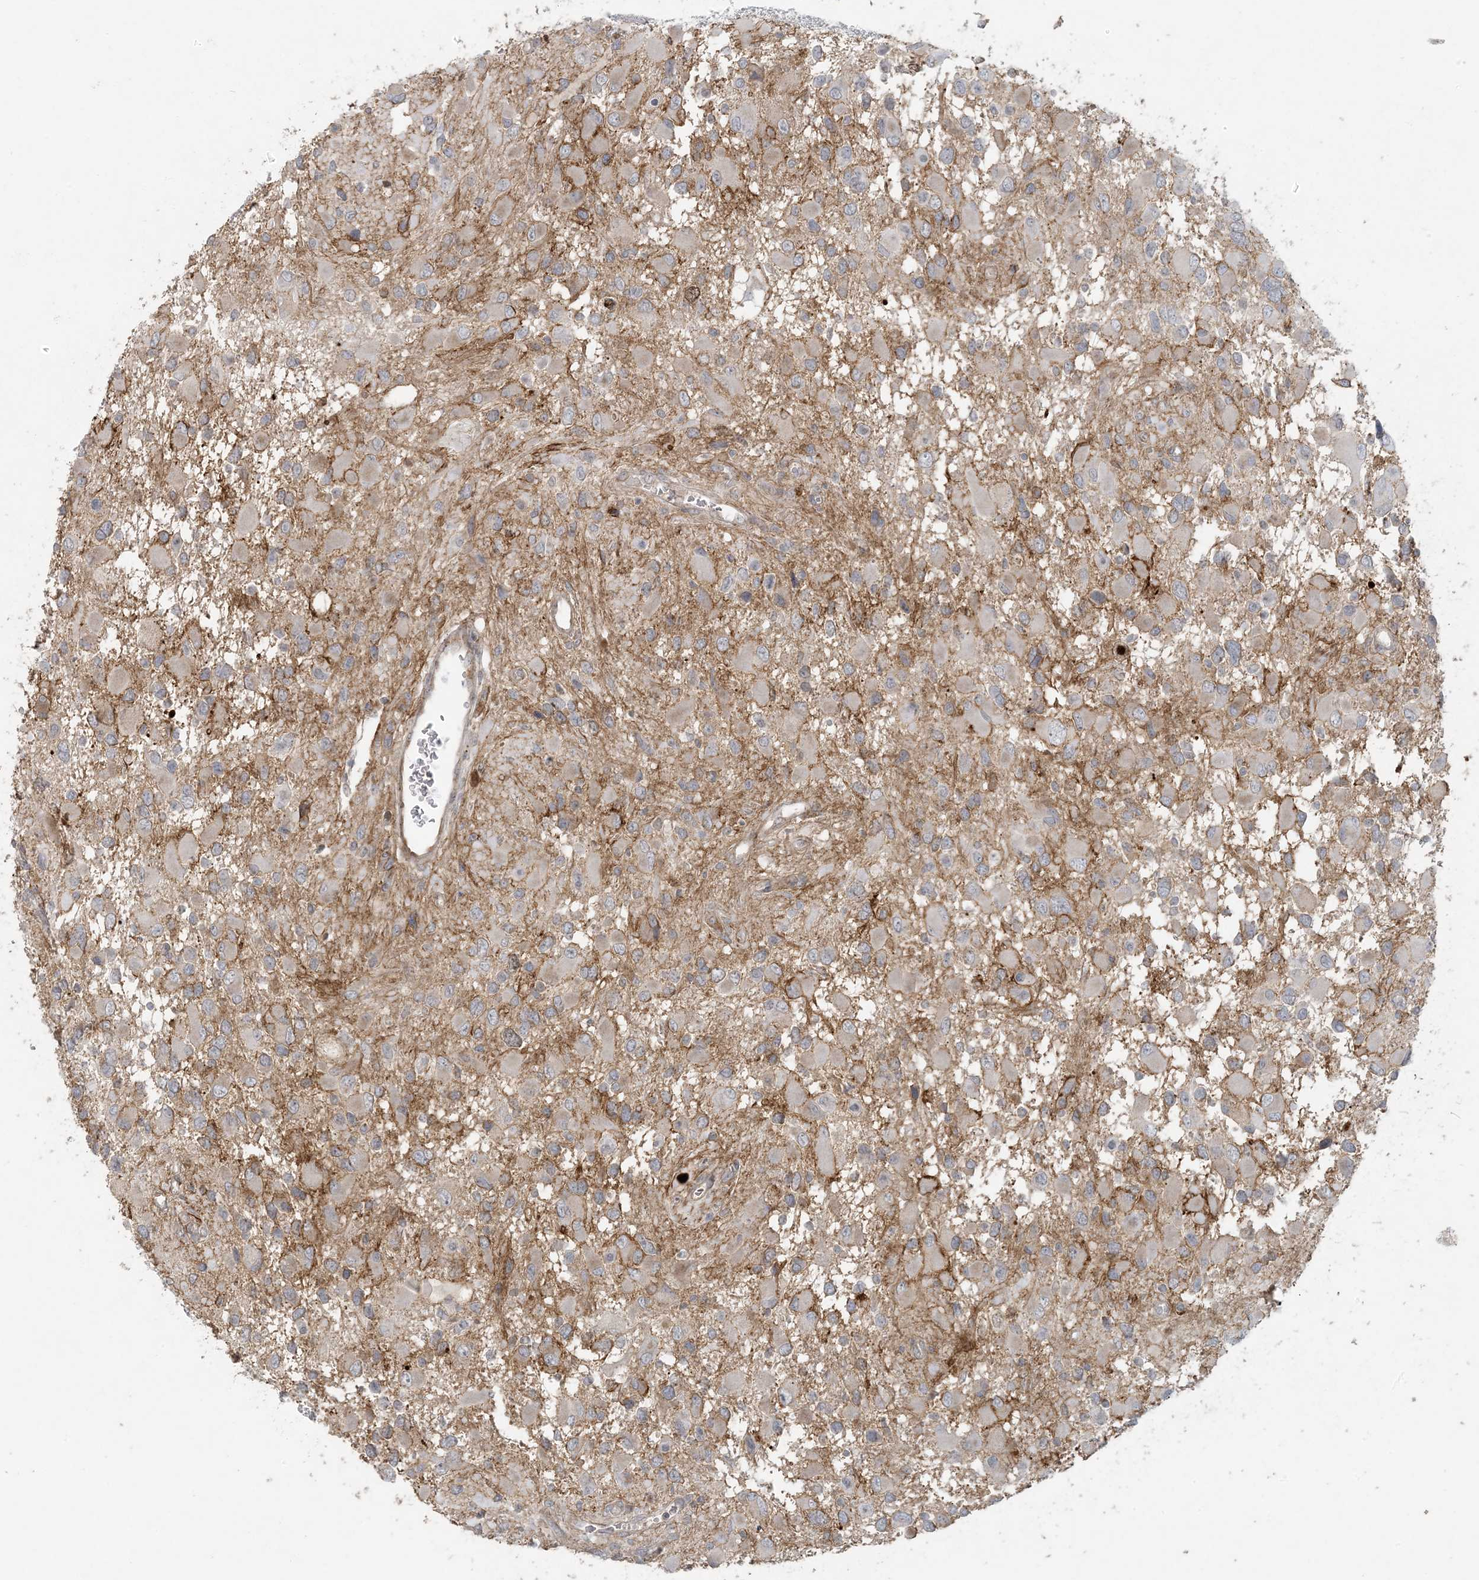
{"staining": {"intensity": "moderate", "quantity": "<25%", "location": "cytoplasmic/membranous"}, "tissue": "glioma", "cell_type": "Tumor cells", "image_type": "cancer", "snomed": [{"axis": "morphology", "description": "Glioma, malignant, High grade"}, {"axis": "topography", "description": "Brain"}], "caption": "Protein analysis of glioma tissue reveals moderate cytoplasmic/membranous expression in about <25% of tumor cells.", "gene": "HACL1", "patient": {"sex": "male", "age": 53}}